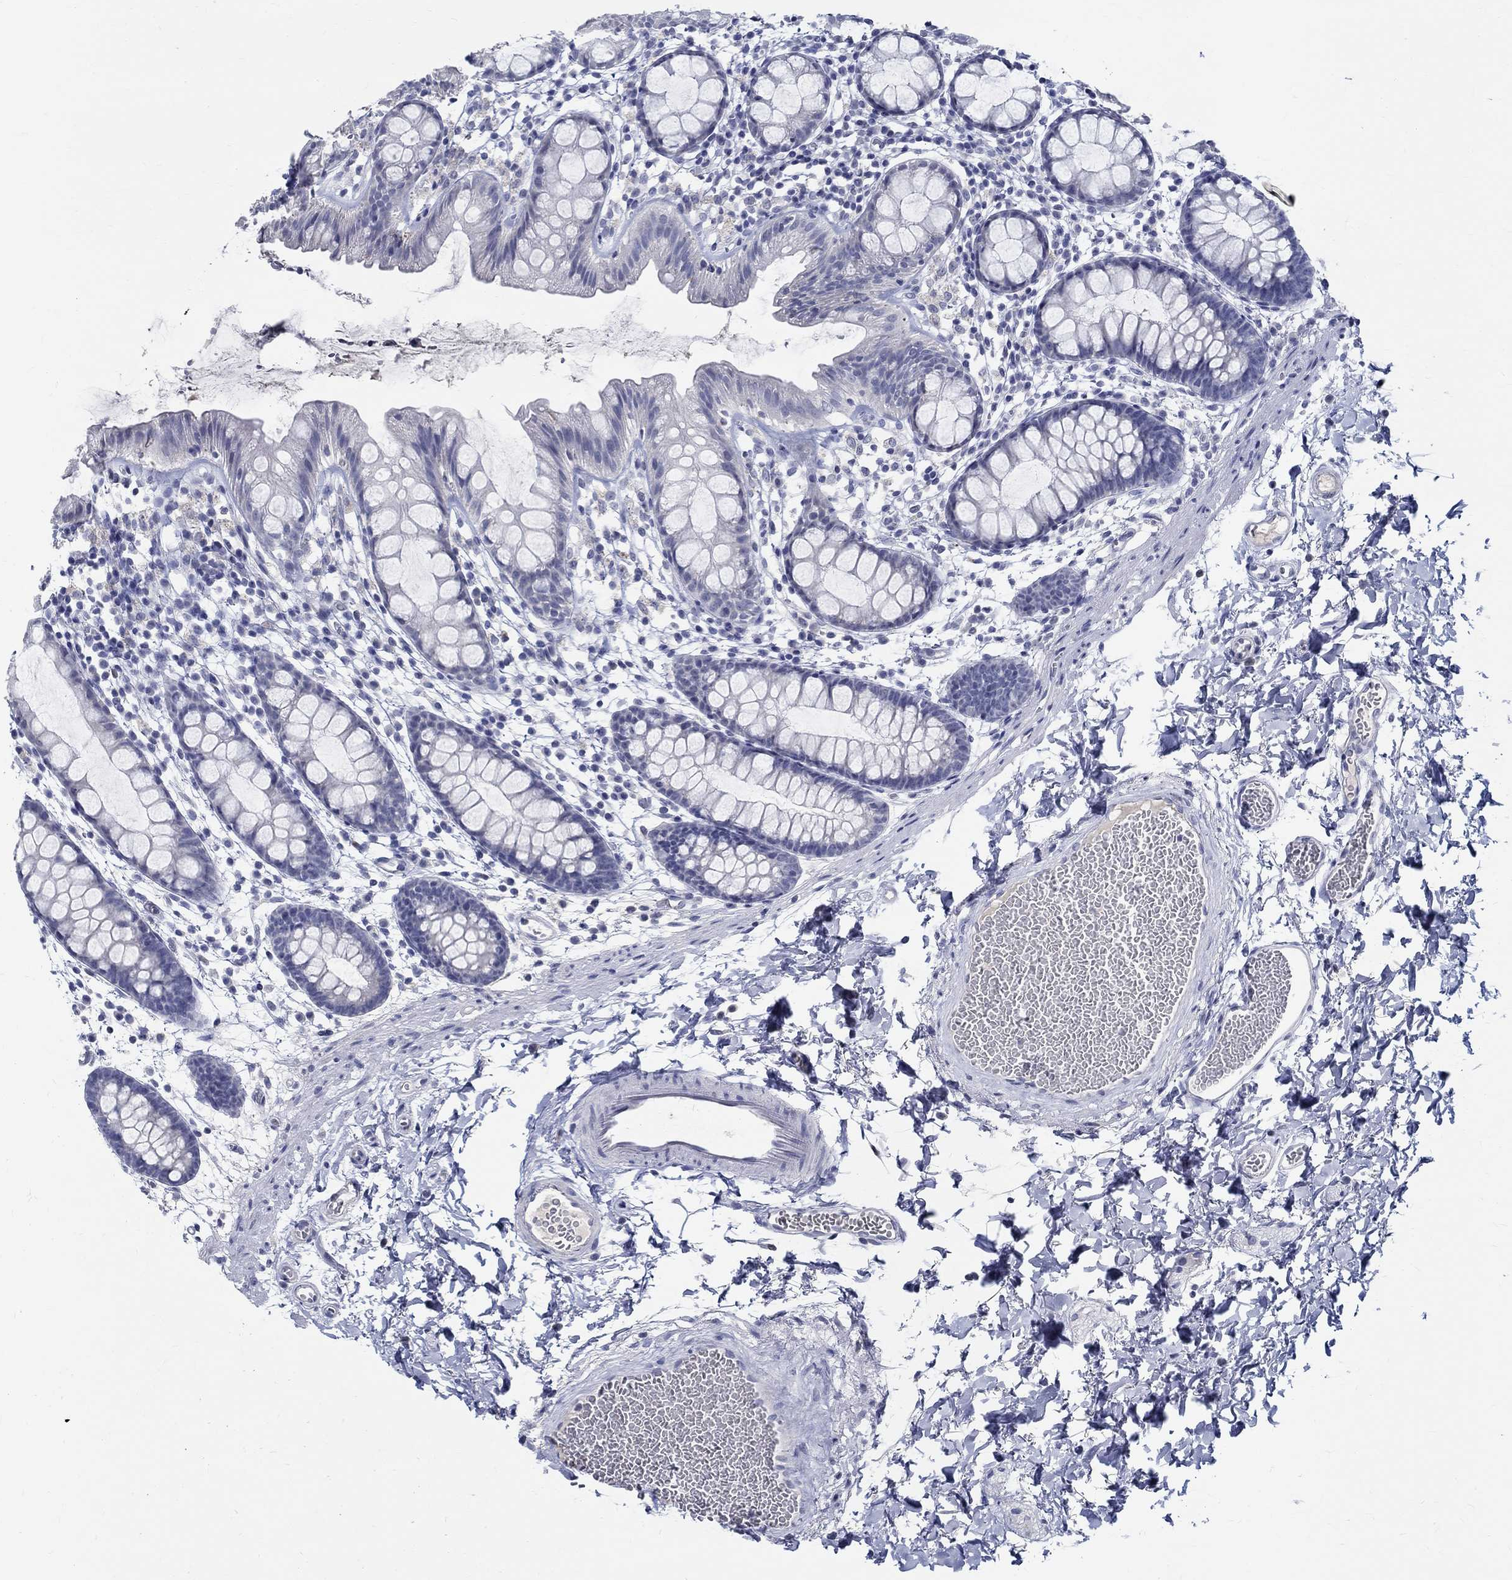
{"staining": {"intensity": "negative", "quantity": "none", "location": "none"}, "tissue": "rectum", "cell_type": "Glandular cells", "image_type": "normal", "snomed": [{"axis": "morphology", "description": "Normal tissue, NOS"}, {"axis": "topography", "description": "Rectum"}], "caption": "Rectum was stained to show a protein in brown. There is no significant positivity in glandular cells. (Stains: DAB IHC with hematoxylin counter stain, Microscopy: brightfield microscopy at high magnification).", "gene": "CETN1", "patient": {"sex": "male", "age": 57}}